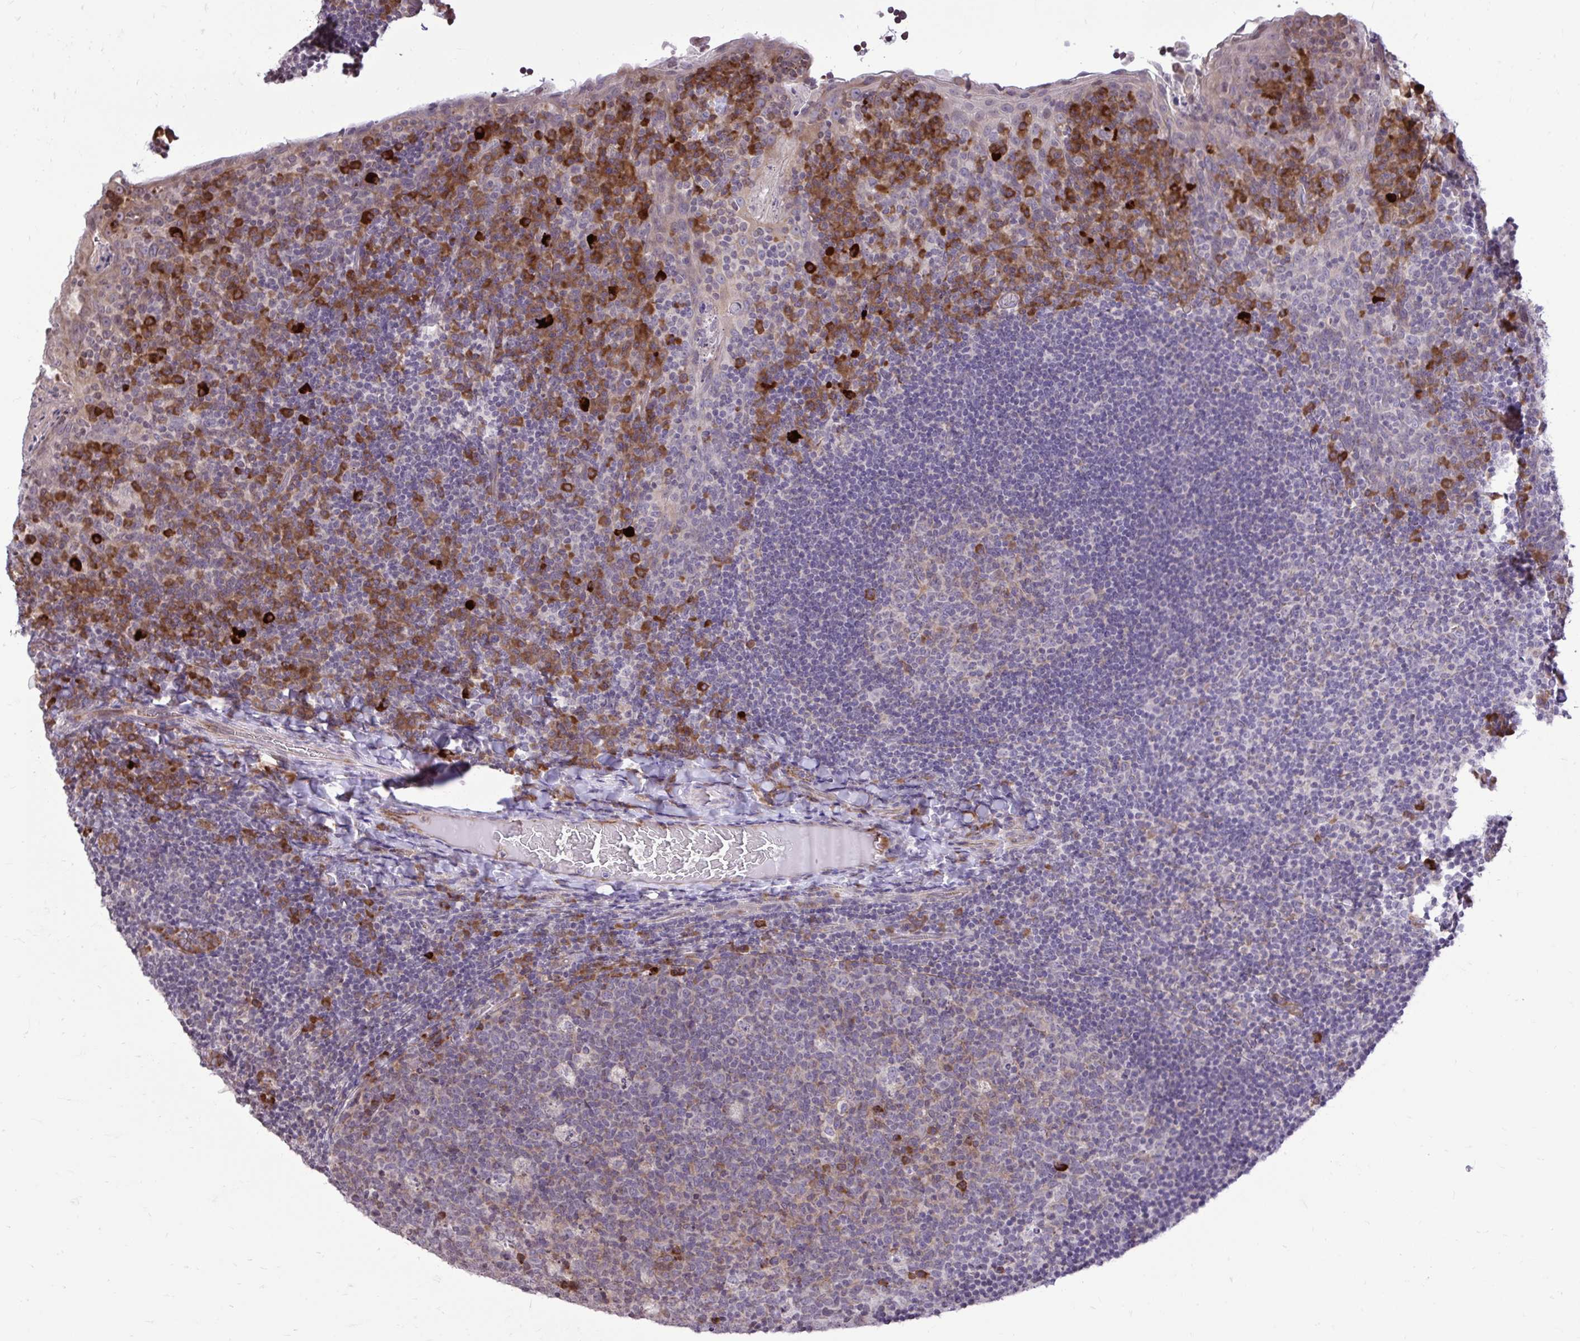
{"staining": {"intensity": "moderate", "quantity": "<25%", "location": "cytoplasmic/membranous"}, "tissue": "tonsil", "cell_type": "Germinal center cells", "image_type": "normal", "snomed": [{"axis": "morphology", "description": "Normal tissue, NOS"}, {"axis": "topography", "description": "Tonsil"}], "caption": "This histopathology image reveals IHC staining of normal human tonsil, with low moderate cytoplasmic/membranous expression in about <25% of germinal center cells.", "gene": "METTL9", "patient": {"sex": "male", "age": 17}}